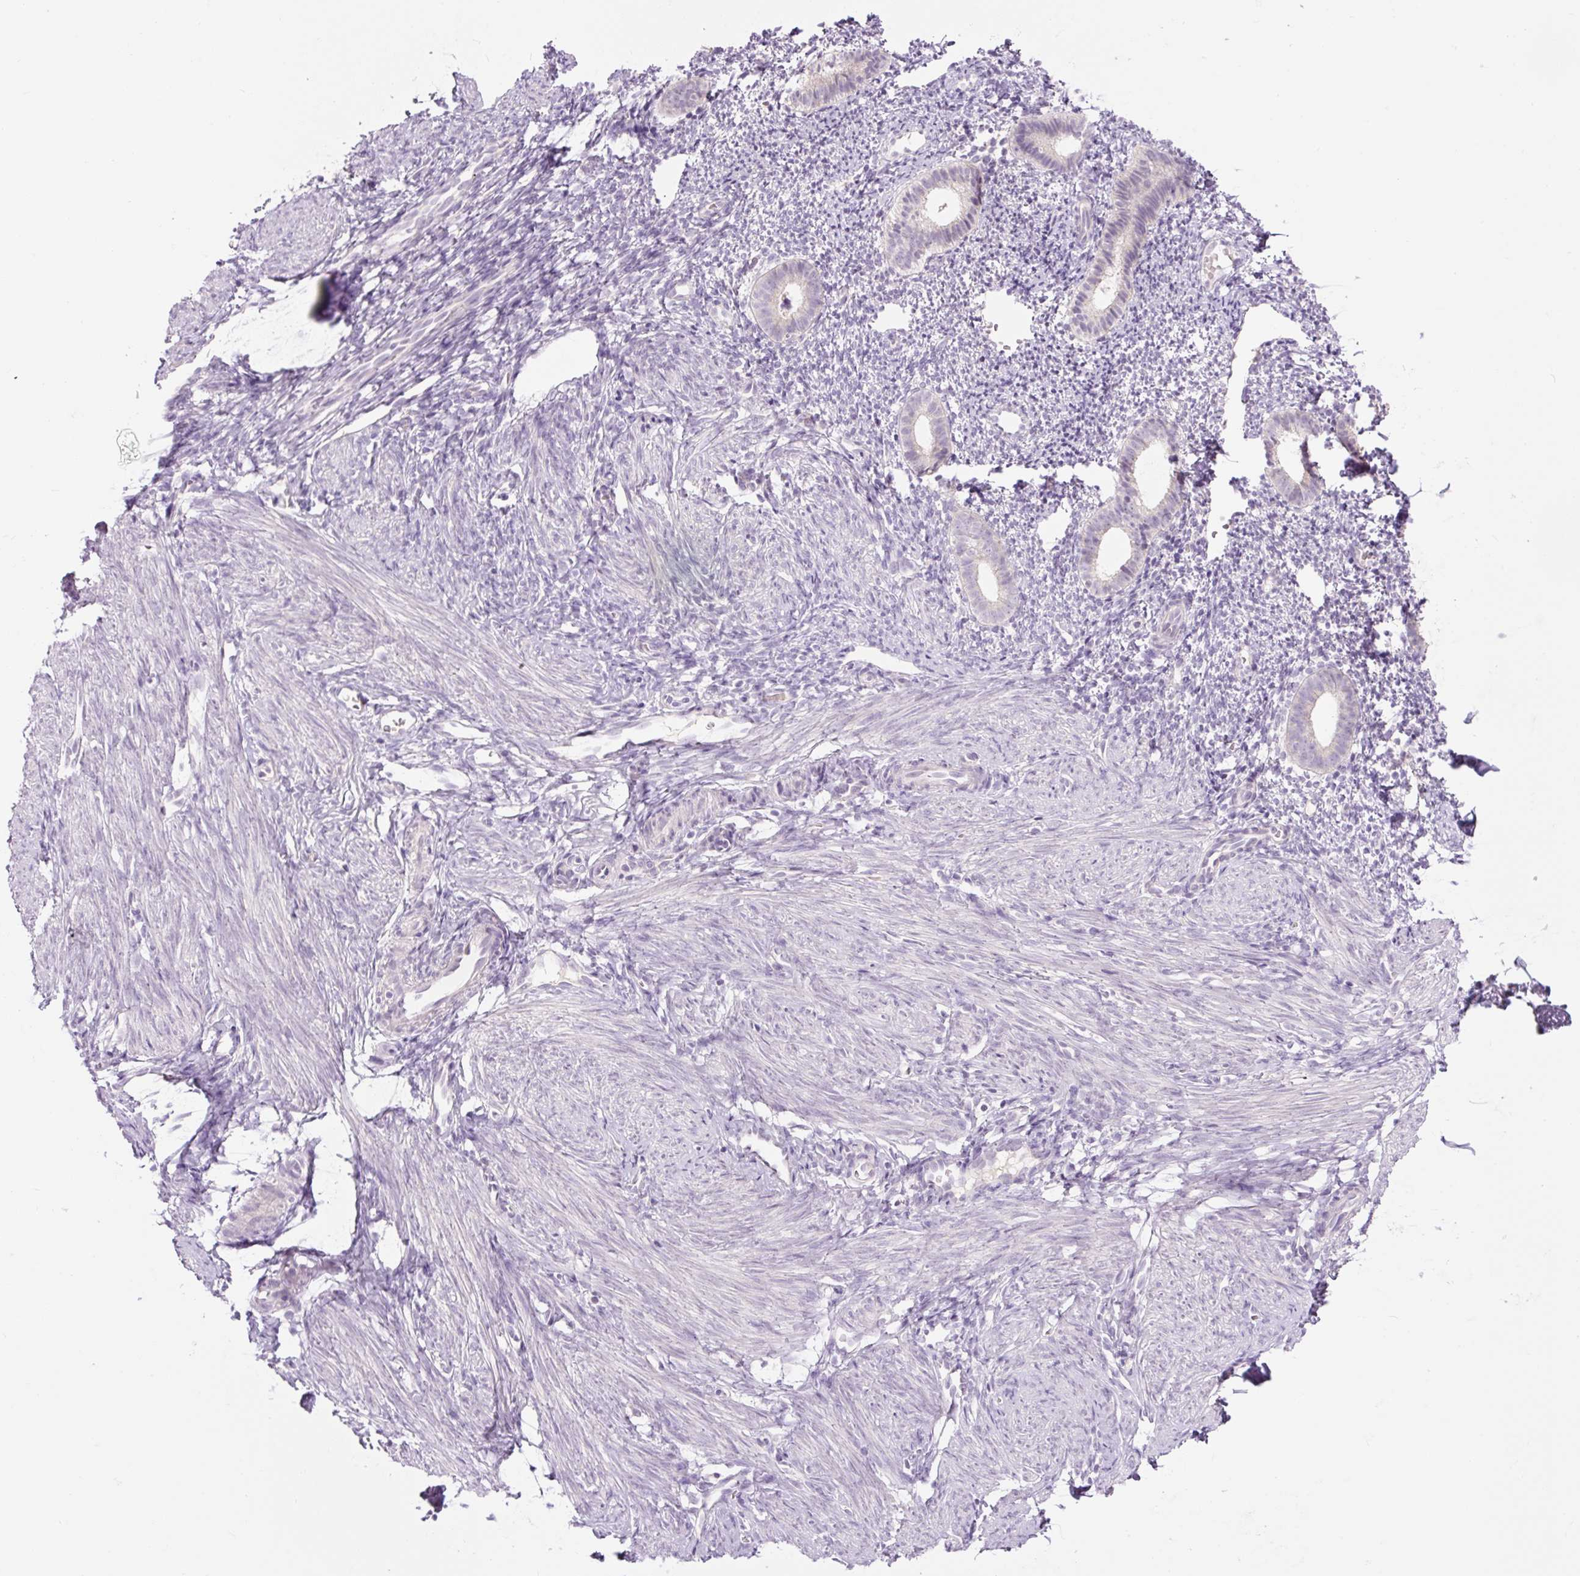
{"staining": {"intensity": "negative", "quantity": "none", "location": "none"}, "tissue": "endometrium", "cell_type": "Cells in endometrial stroma", "image_type": "normal", "snomed": [{"axis": "morphology", "description": "Normal tissue, NOS"}, {"axis": "topography", "description": "Endometrium"}], "caption": "Immunohistochemistry (IHC) image of unremarkable human endometrium stained for a protein (brown), which exhibits no staining in cells in endometrial stroma.", "gene": "FABP7", "patient": {"sex": "female", "age": 39}}